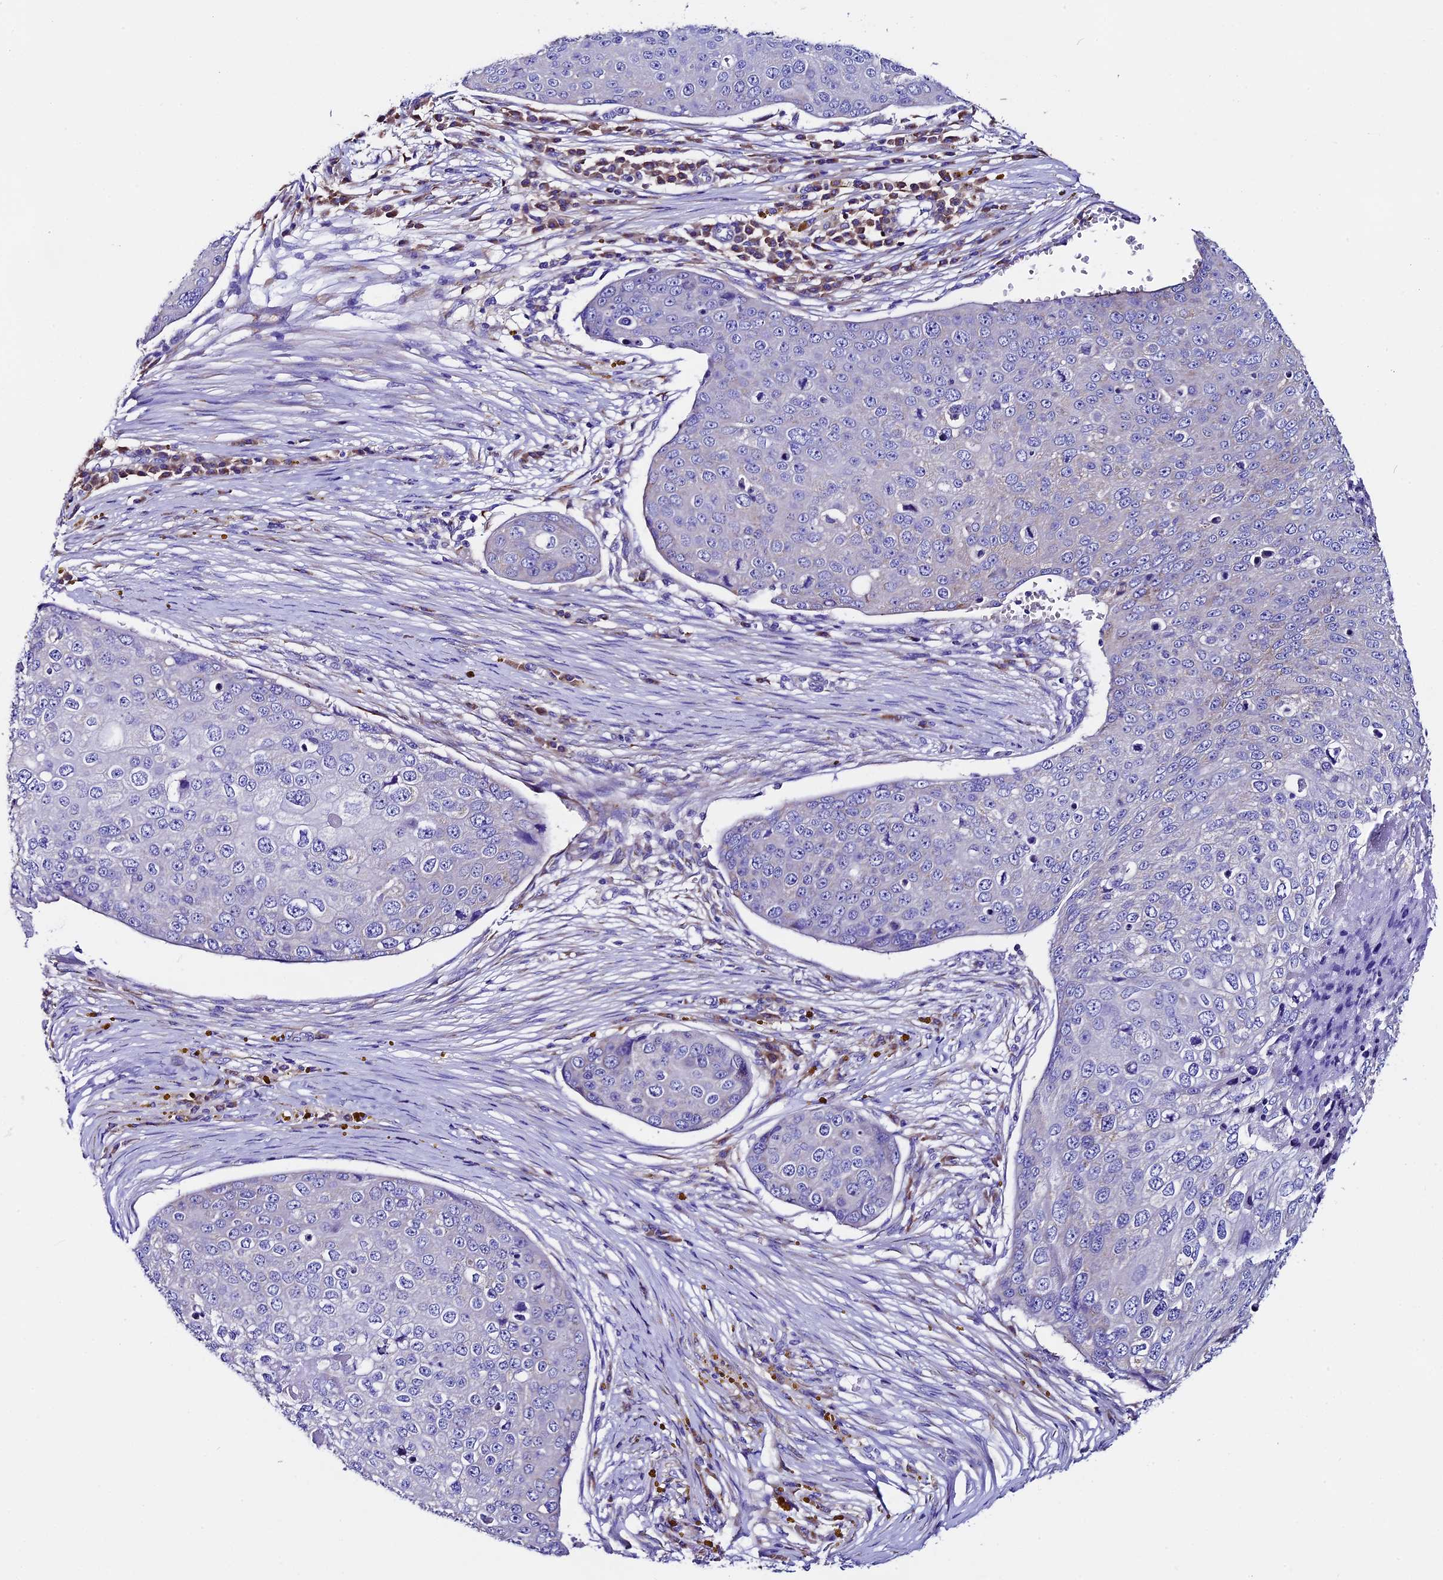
{"staining": {"intensity": "negative", "quantity": "none", "location": "none"}, "tissue": "skin cancer", "cell_type": "Tumor cells", "image_type": "cancer", "snomed": [{"axis": "morphology", "description": "Squamous cell carcinoma, NOS"}, {"axis": "topography", "description": "Skin"}], "caption": "Skin cancer was stained to show a protein in brown. There is no significant staining in tumor cells.", "gene": "COMTD1", "patient": {"sex": "male", "age": 71}}